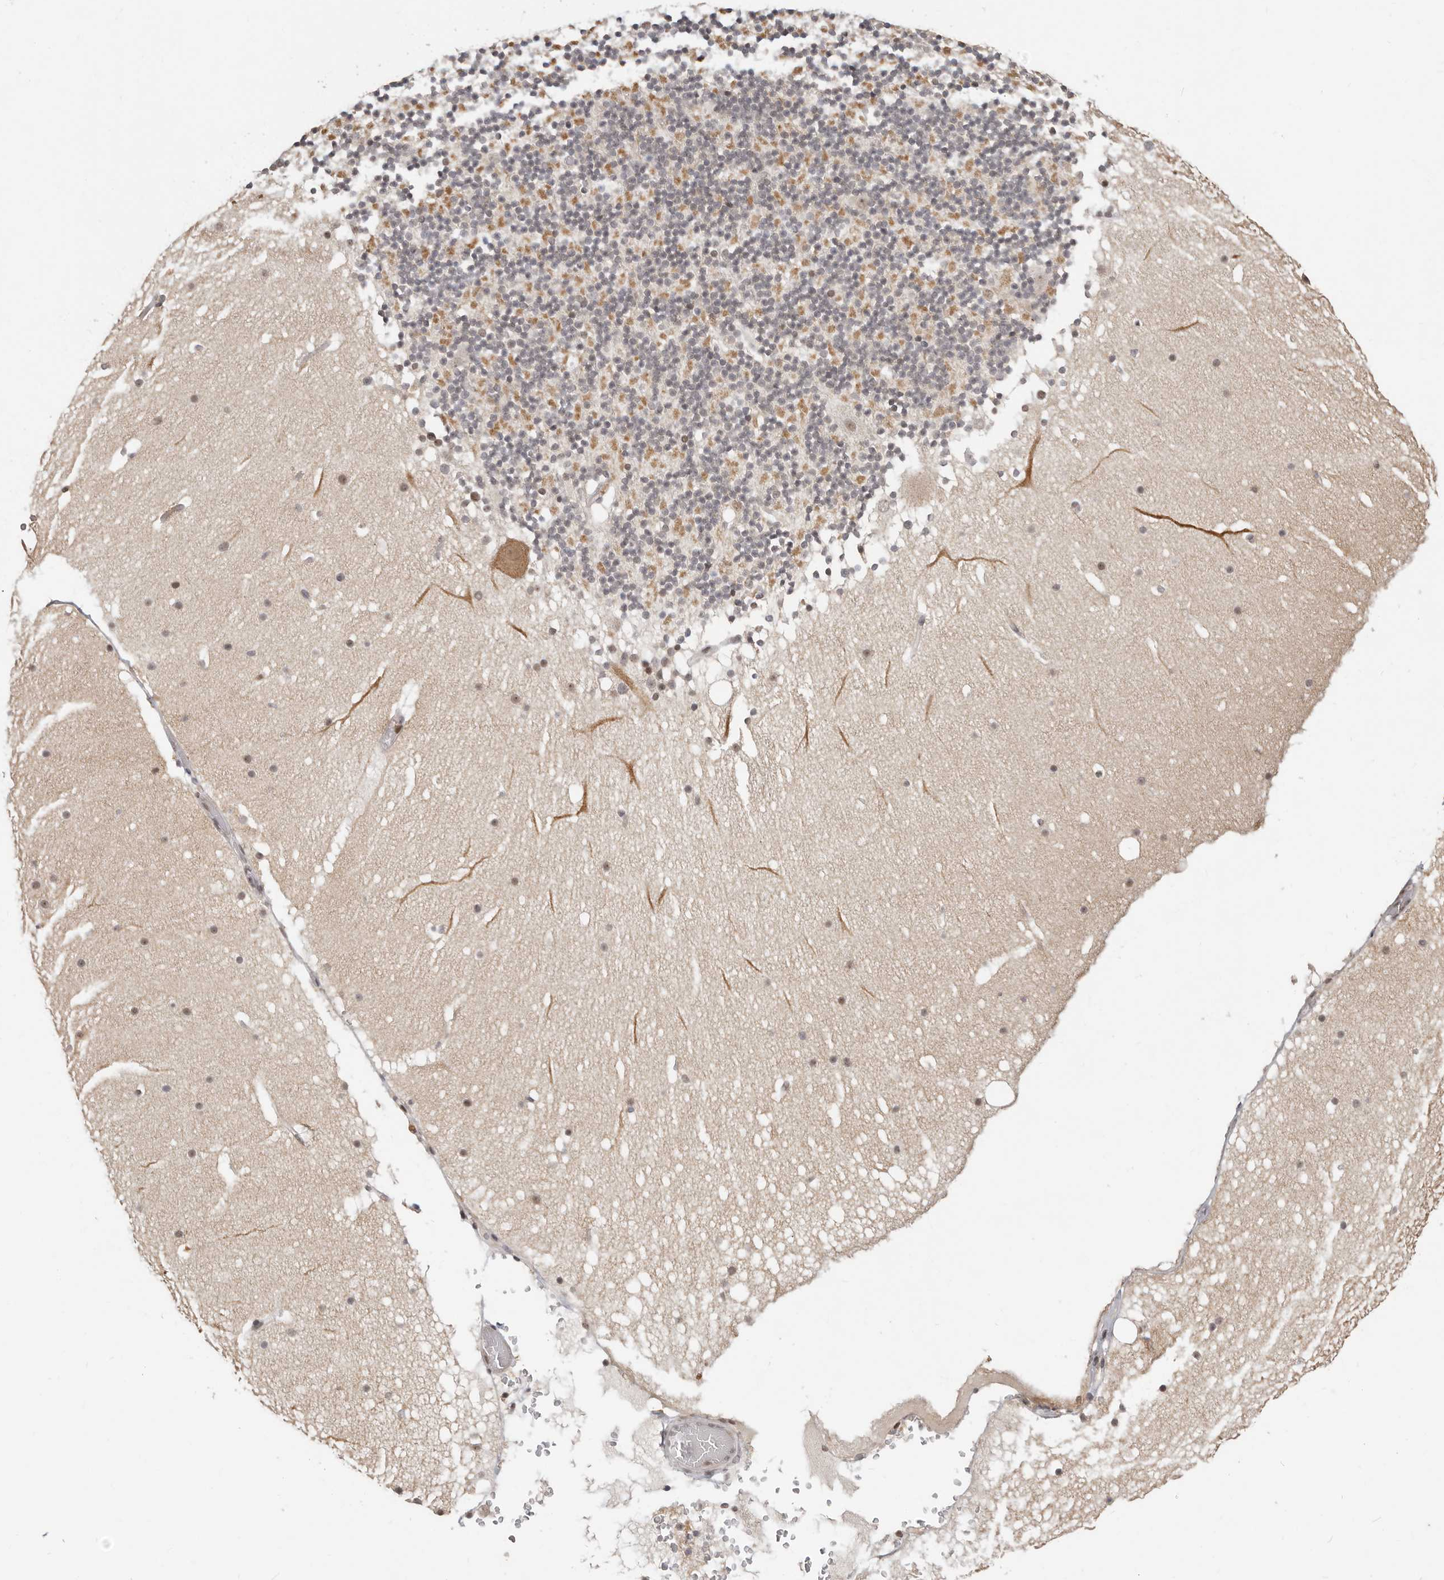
{"staining": {"intensity": "negative", "quantity": "none", "location": "none"}, "tissue": "cerebellum", "cell_type": "Cells in granular layer", "image_type": "normal", "snomed": [{"axis": "morphology", "description": "Normal tissue, NOS"}, {"axis": "topography", "description": "Cerebellum"}], "caption": "Immunohistochemistry (IHC) image of benign cerebellum: human cerebellum stained with DAB (3,3'-diaminobenzidine) shows no significant protein expression in cells in granular layer.", "gene": "RFC2", "patient": {"sex": "male", "age": 57}}